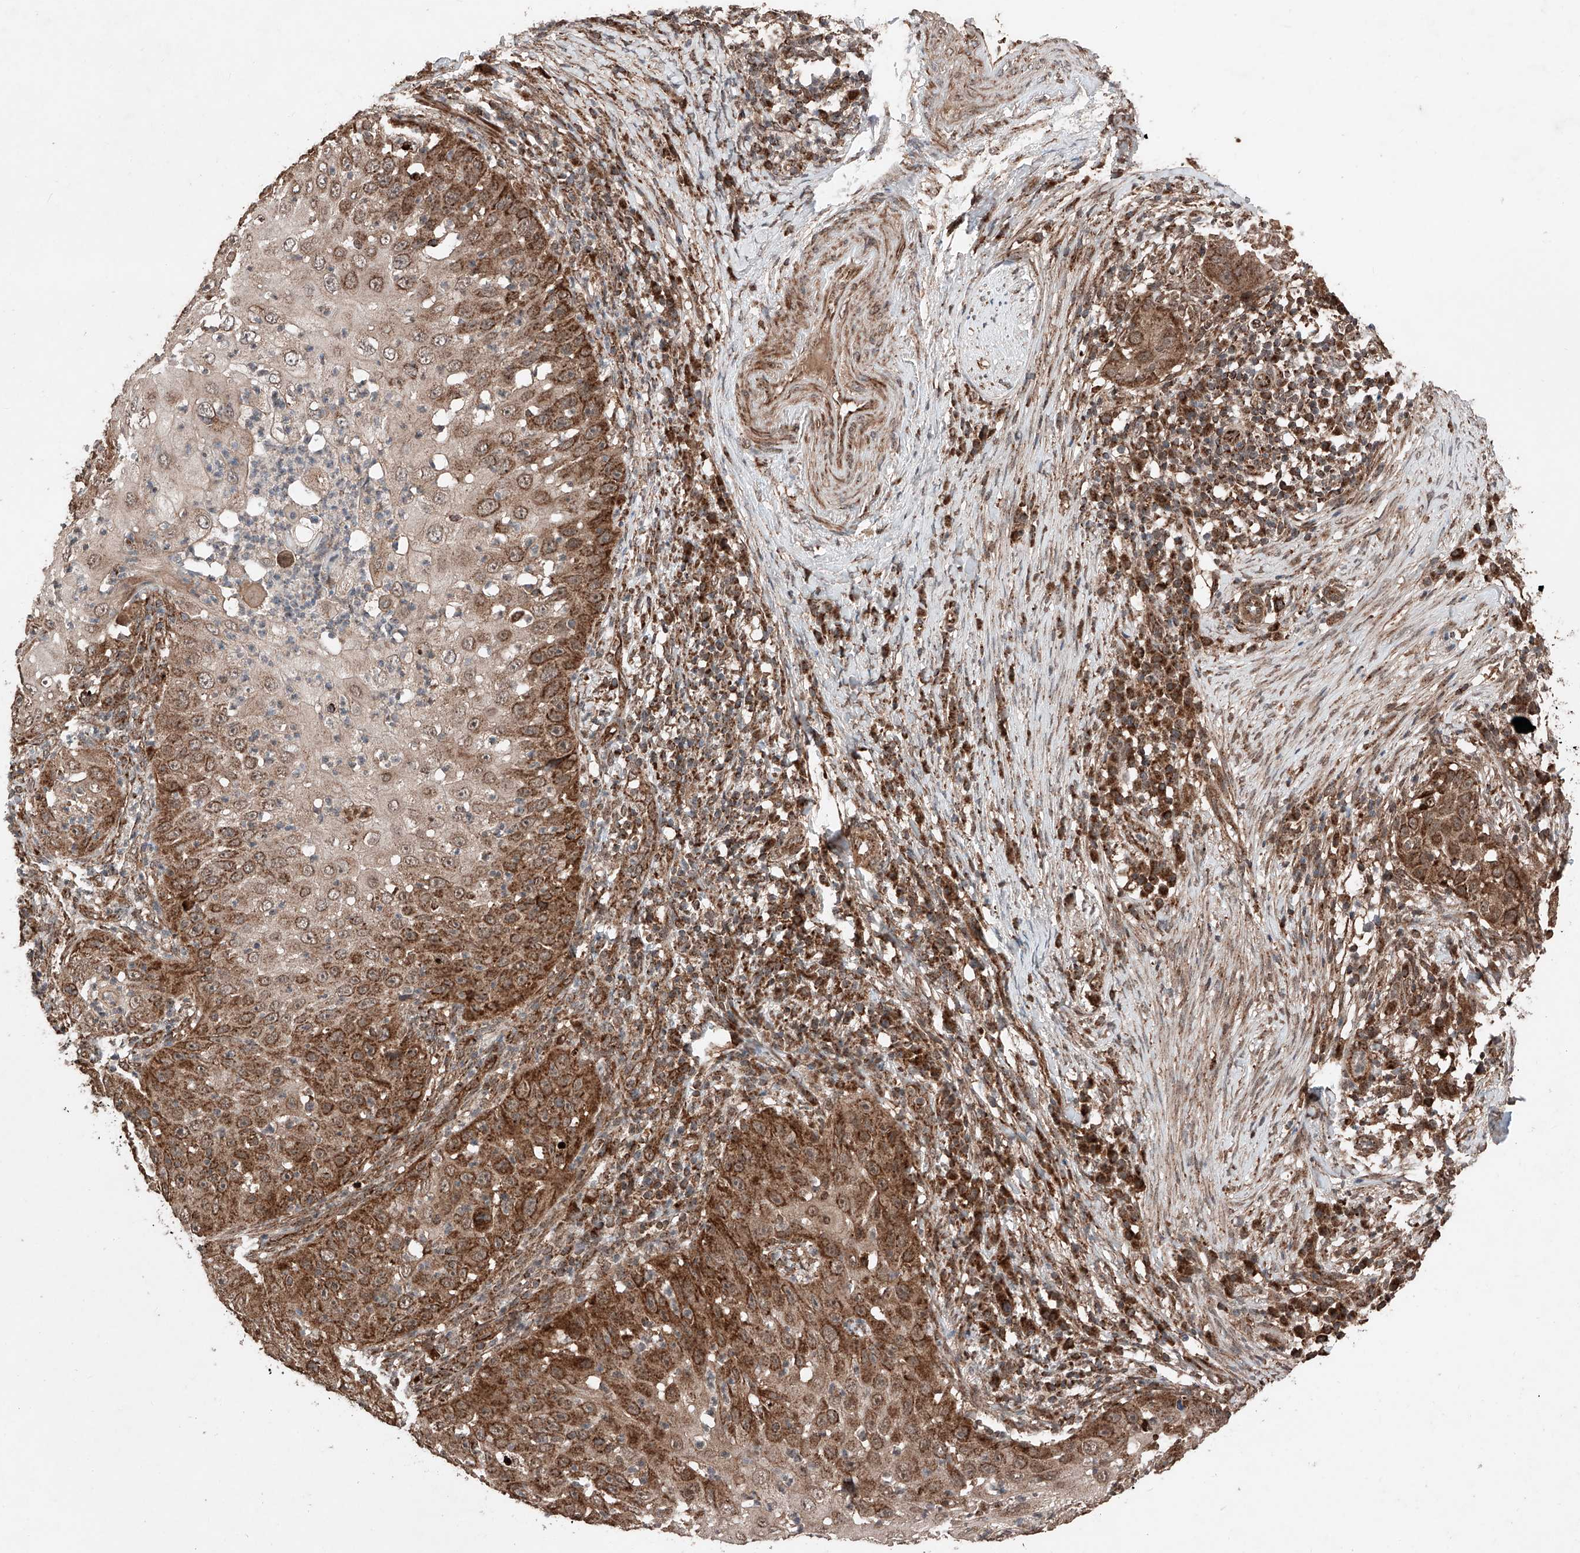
{"staining": {"intensity": "strong", "quantity": "25%-75%", "location": "cytoplasmic/membranous"}, "tissue": "skin cancer", "cell_type": "Tumor cells", "image_type": "cancer", "snomed": [{"axis": "morphology", "description": "Squamous cell carcinoma, NOS"}, {"axis": "topography", "description": "Skin"}], "caption": "Immunohistochemistry histopathology image of neoplastic tissue: skin squamous cell carcinoma stained using IHC shows high levels of strong protein expression localized specifically in the cytoplasmic/membranous of tumor cells, appearing as a cytoplasmic/membranous brown color.", "gene": "ZSCAN29", "patient": {"sex": "female", "age": 44}}